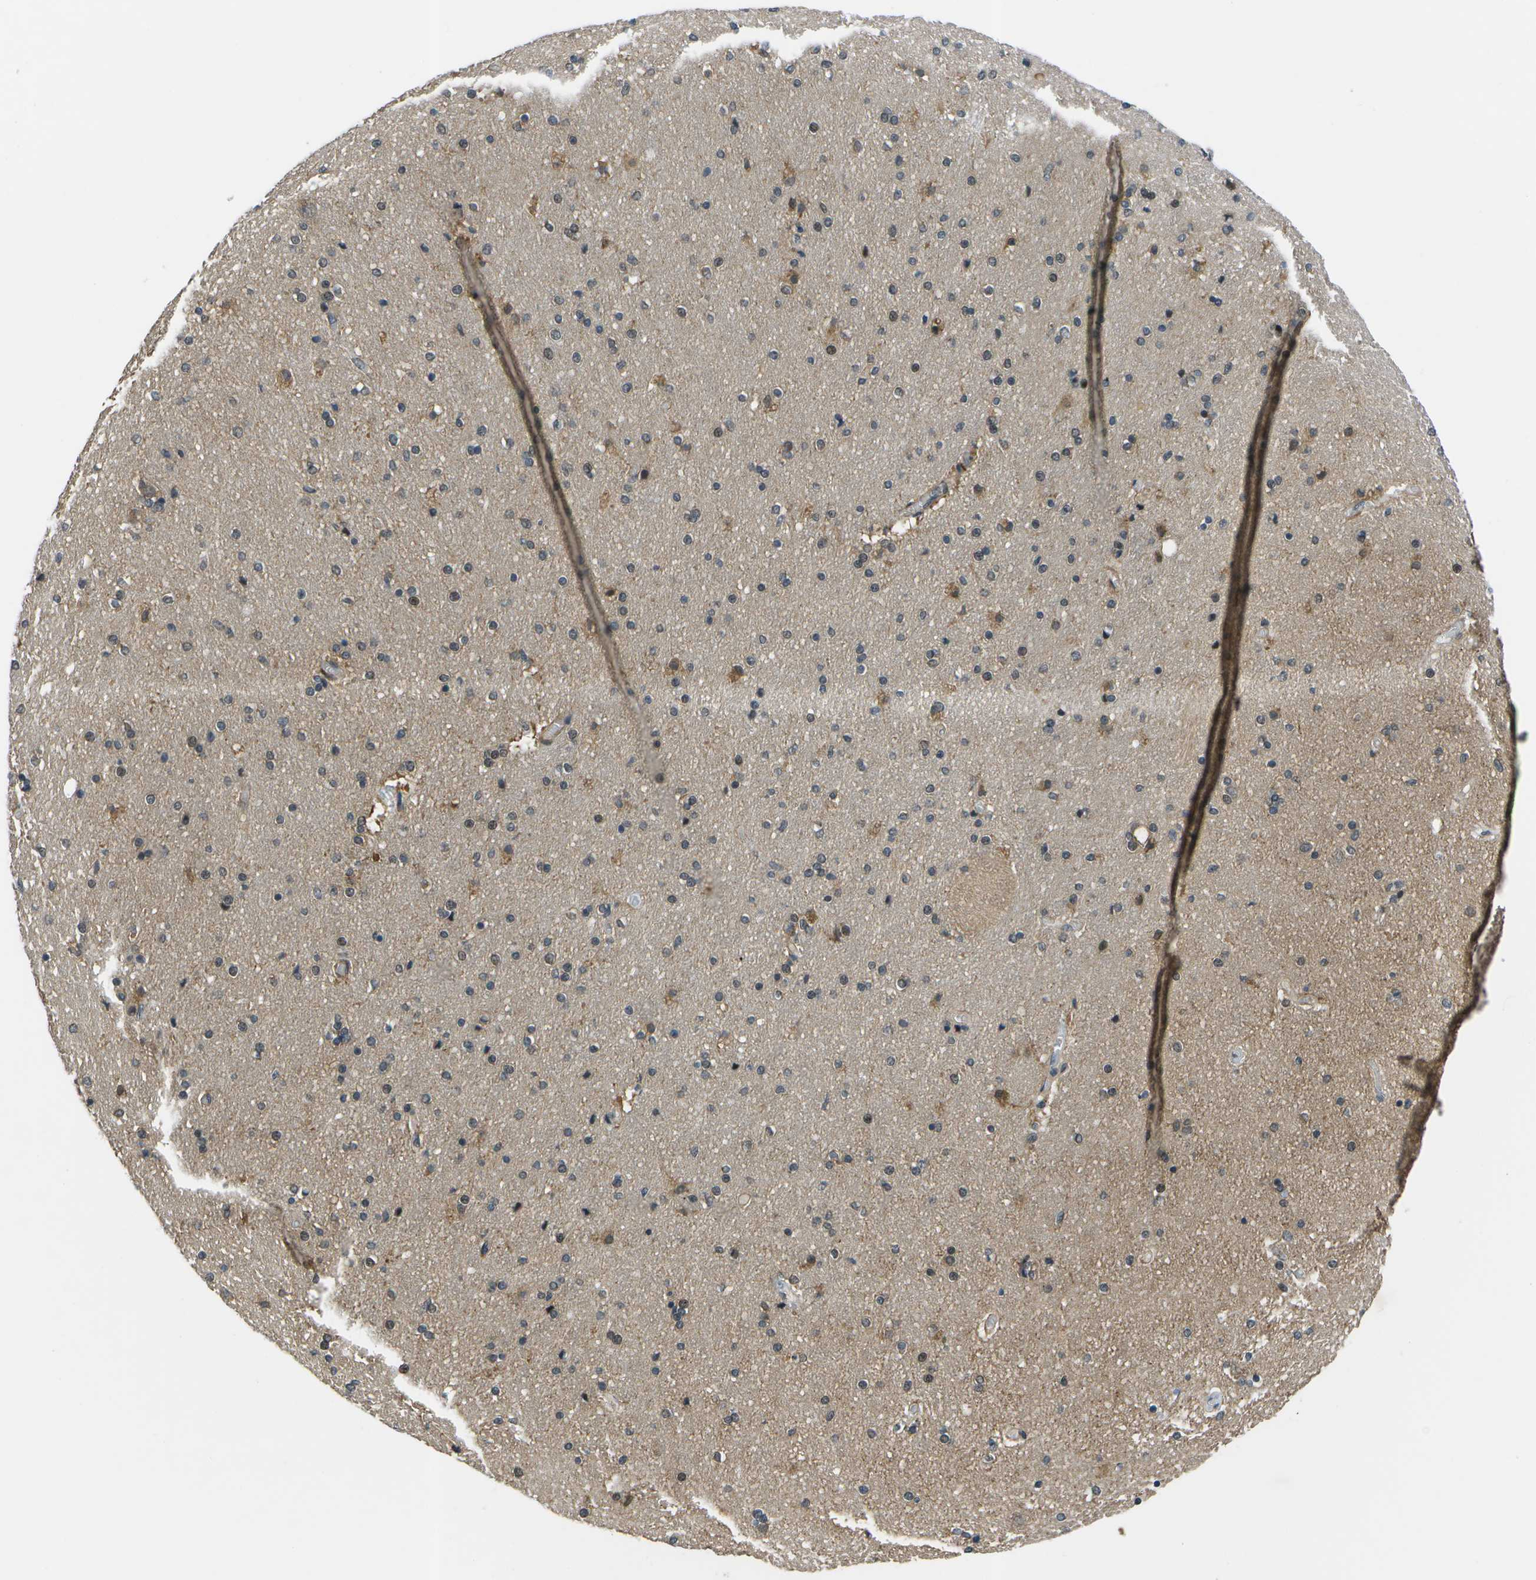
{"staining": {"intensity": "moderate", "quantity": "<25%", "location": "cytoplasmic/membranous"}, "tissue": "hippocampus", "cell_type": "Glial cells", "image_type": "normal", "snomed": [{"axis": "morphology", "description": "Normal tissue, NOS"}, {"axis": "topography", "description": "Hippocampus"}], "caption": "This image reveals IHC staining of normal hippocampus, with low moderate cytoplasmic/membranous staining in approximately <25% of glial cells.", "gene": "ENPP5", "patient": {"sex": "female", "age": 54}}